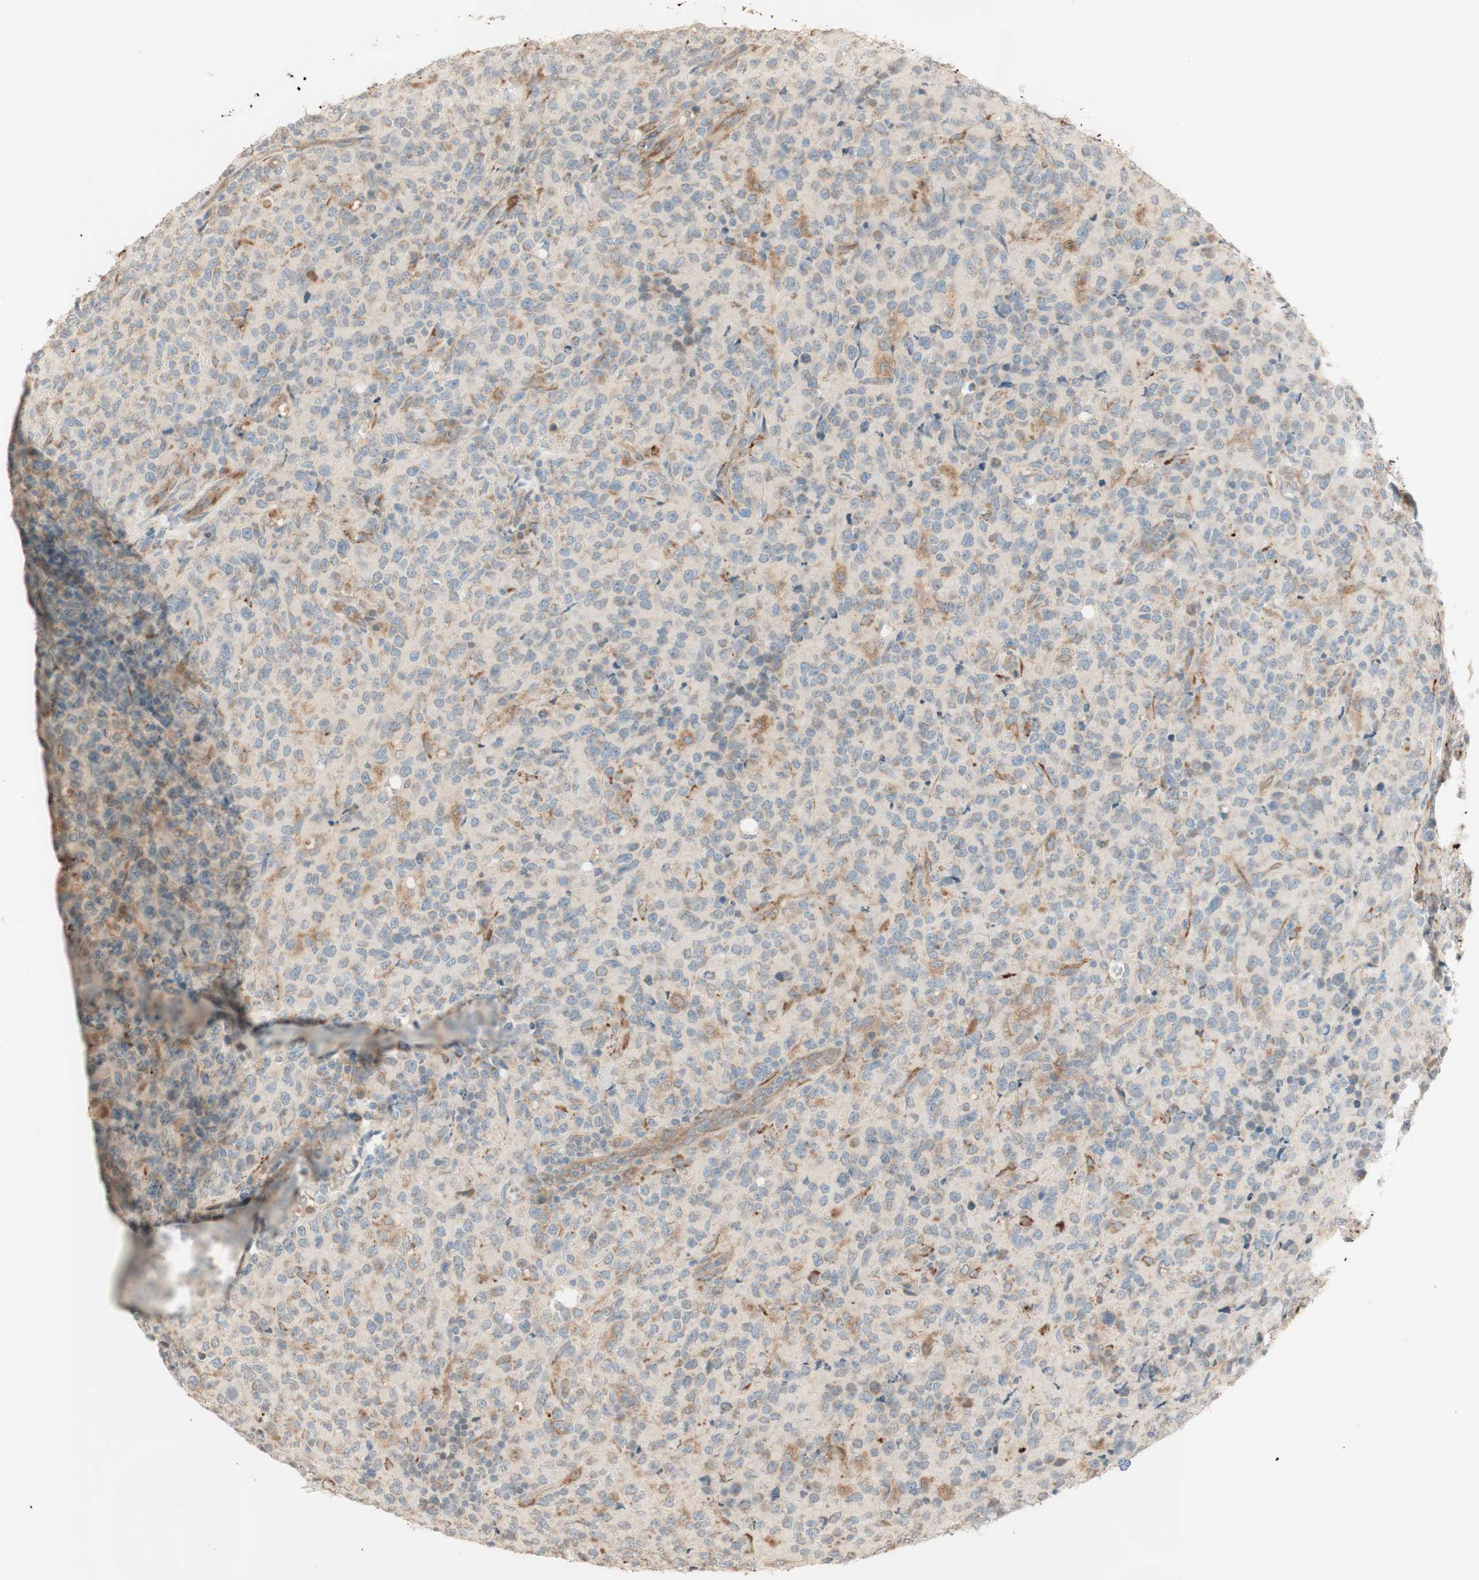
{"staining": {"intensity": "moderate", "quantity": "<25%", "location": "cytoplasmic/membranous"}, "tissue": "lymphoma", "cell_type": "Tumor cells", "image_type": "cancer", "snomed": [{"axis": "morphology", "description": "Malignant lymphoma, non-Hodgkin's type, High grade"}, {"axis": "topography", "description": "Tonsil"}], "caption": "This micrograph shows IHC staining of human lymphoma, with low moderate cytoplasmic/membranous staining in about <25% of tumor cells.", "gene": "CLCN2", "patient": {"sex": "female", "age": 36}}